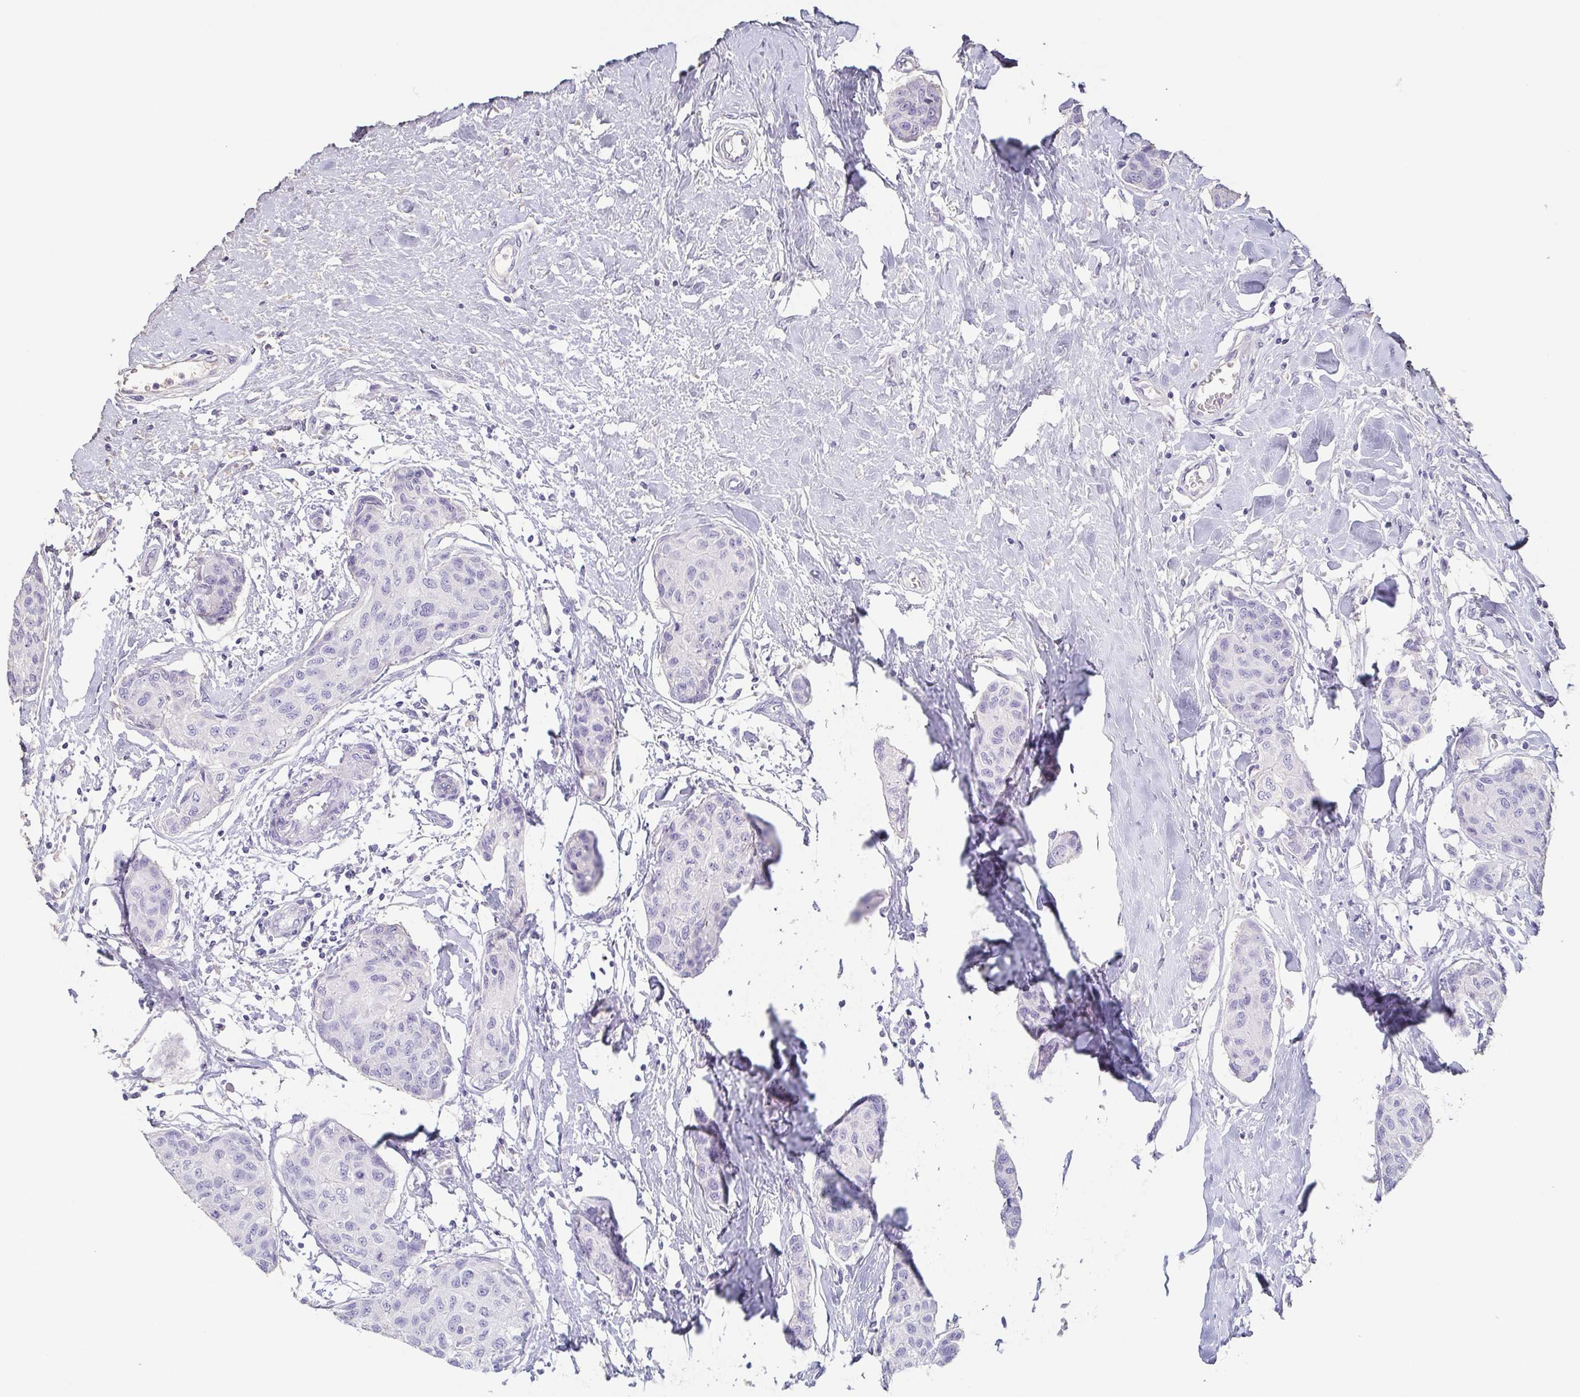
{"staining": {"intensity": "negative", "quantity": "none", "location": "none"}, "tissue": "breast cancer", "cell_type": "Tumor cells", "image_type": "cancer", "snomed": [{"axis": "morphology", "description": "Duct carcinoma"}, {"axis": "topography", "description": "Breast"}], "caption": "There is no significant expression in tumor cells of breast intraductal carcinoma.", "gene": "BPIFA2", "patient": {"sex": "female", "age": 80}}